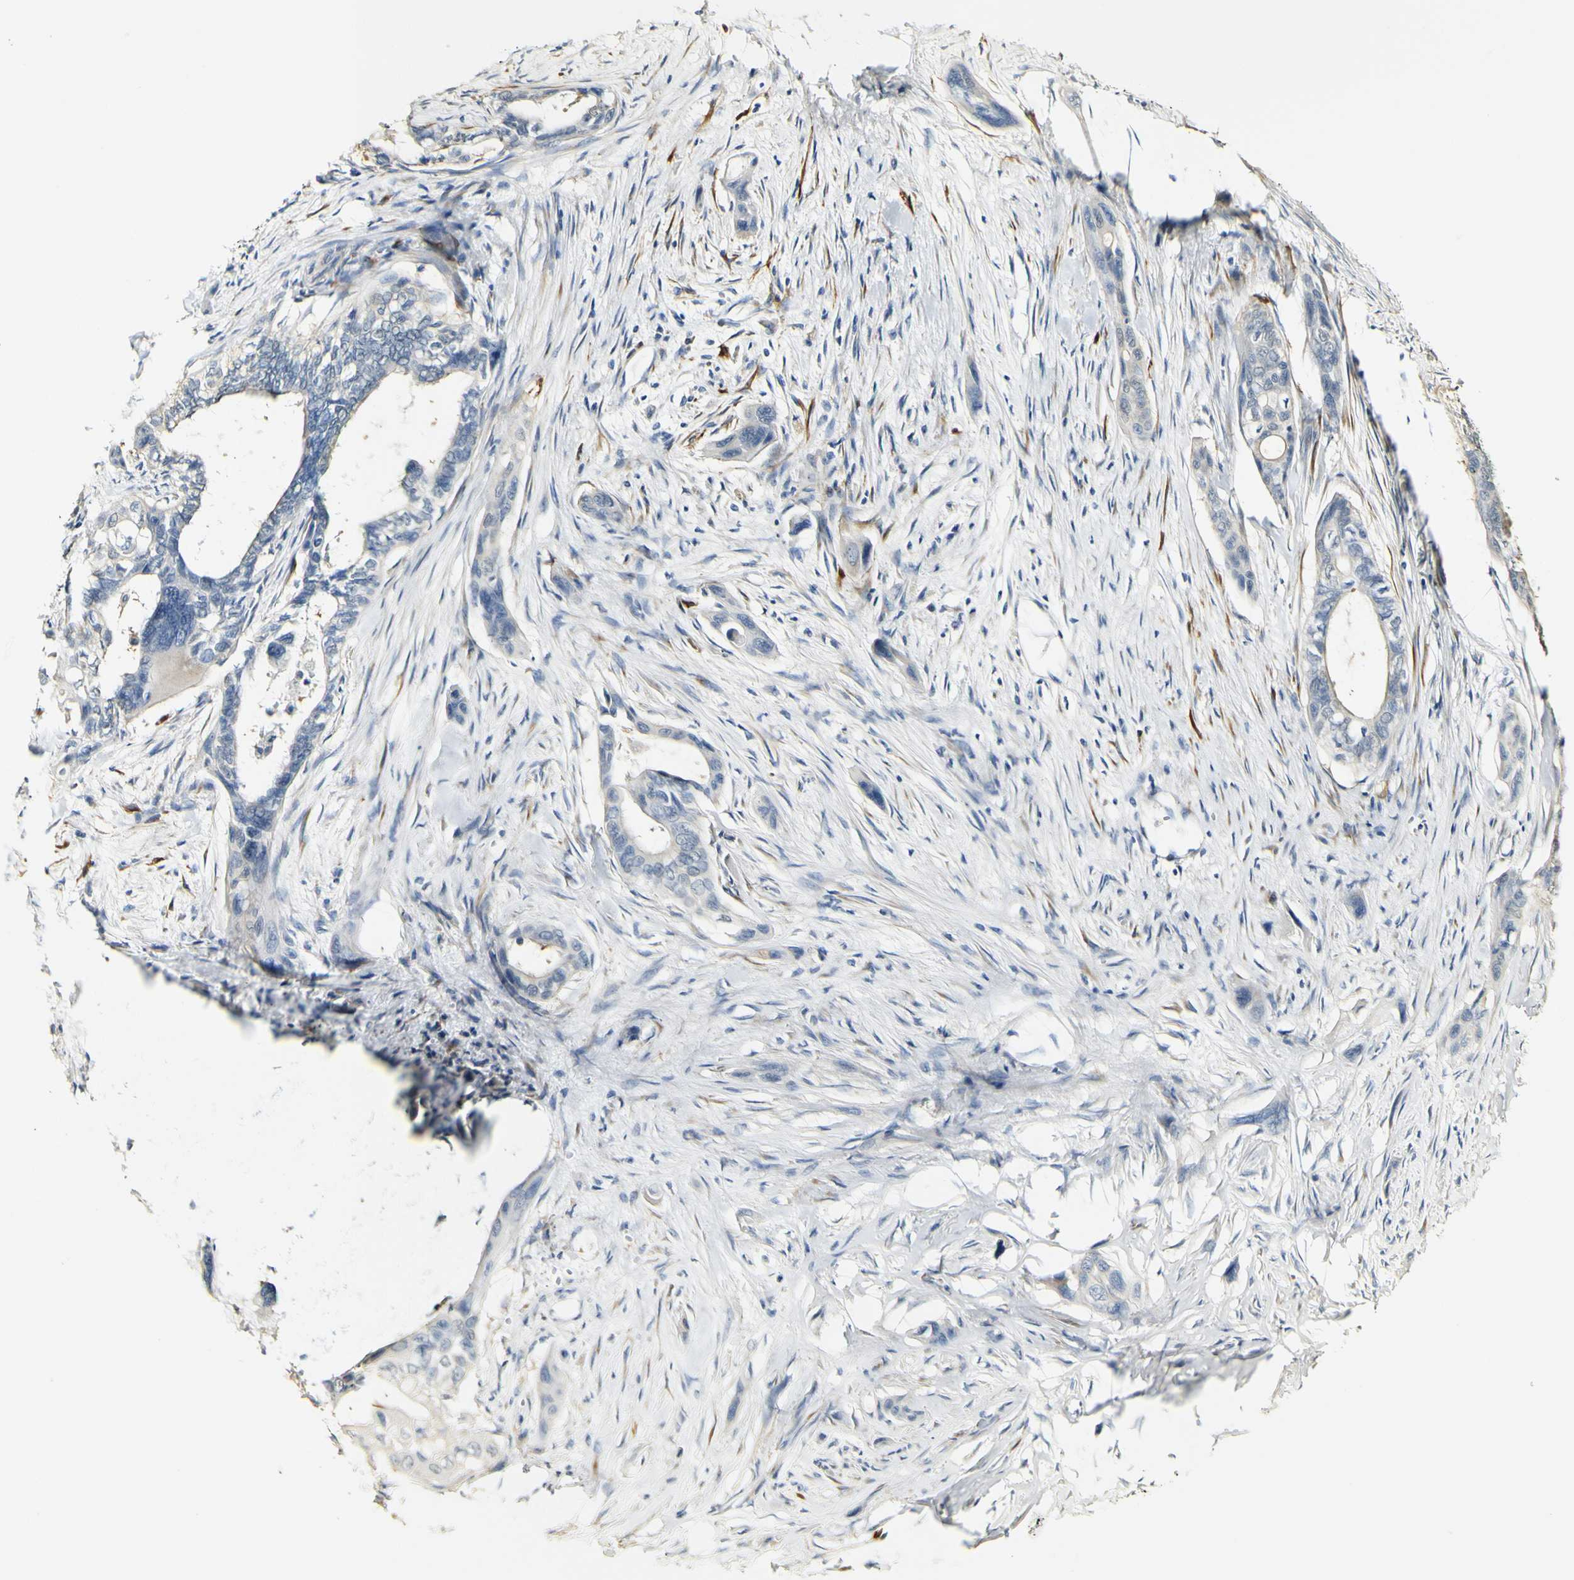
{"staining": {"intensity": "negative", "quantity": "none", "location": "none"}, "tissue": "pancreatic cancer", "cell_type": "Tumor cells", "image_type": "cancer", "snomed": [{"axis": "morphology", "description": "Adenocarcinoma, NOS"}, {"axis": "topography", "description": "Pancreas"}], "caption": "The photomicrograph displays no staining of tumor cells in pancreatic adenocarcinoma. (Immunohistochemistry, brightfield microscopy, high magnification).", "gene": "FMO3", "patient": {"sex": "male", "age": 73}}